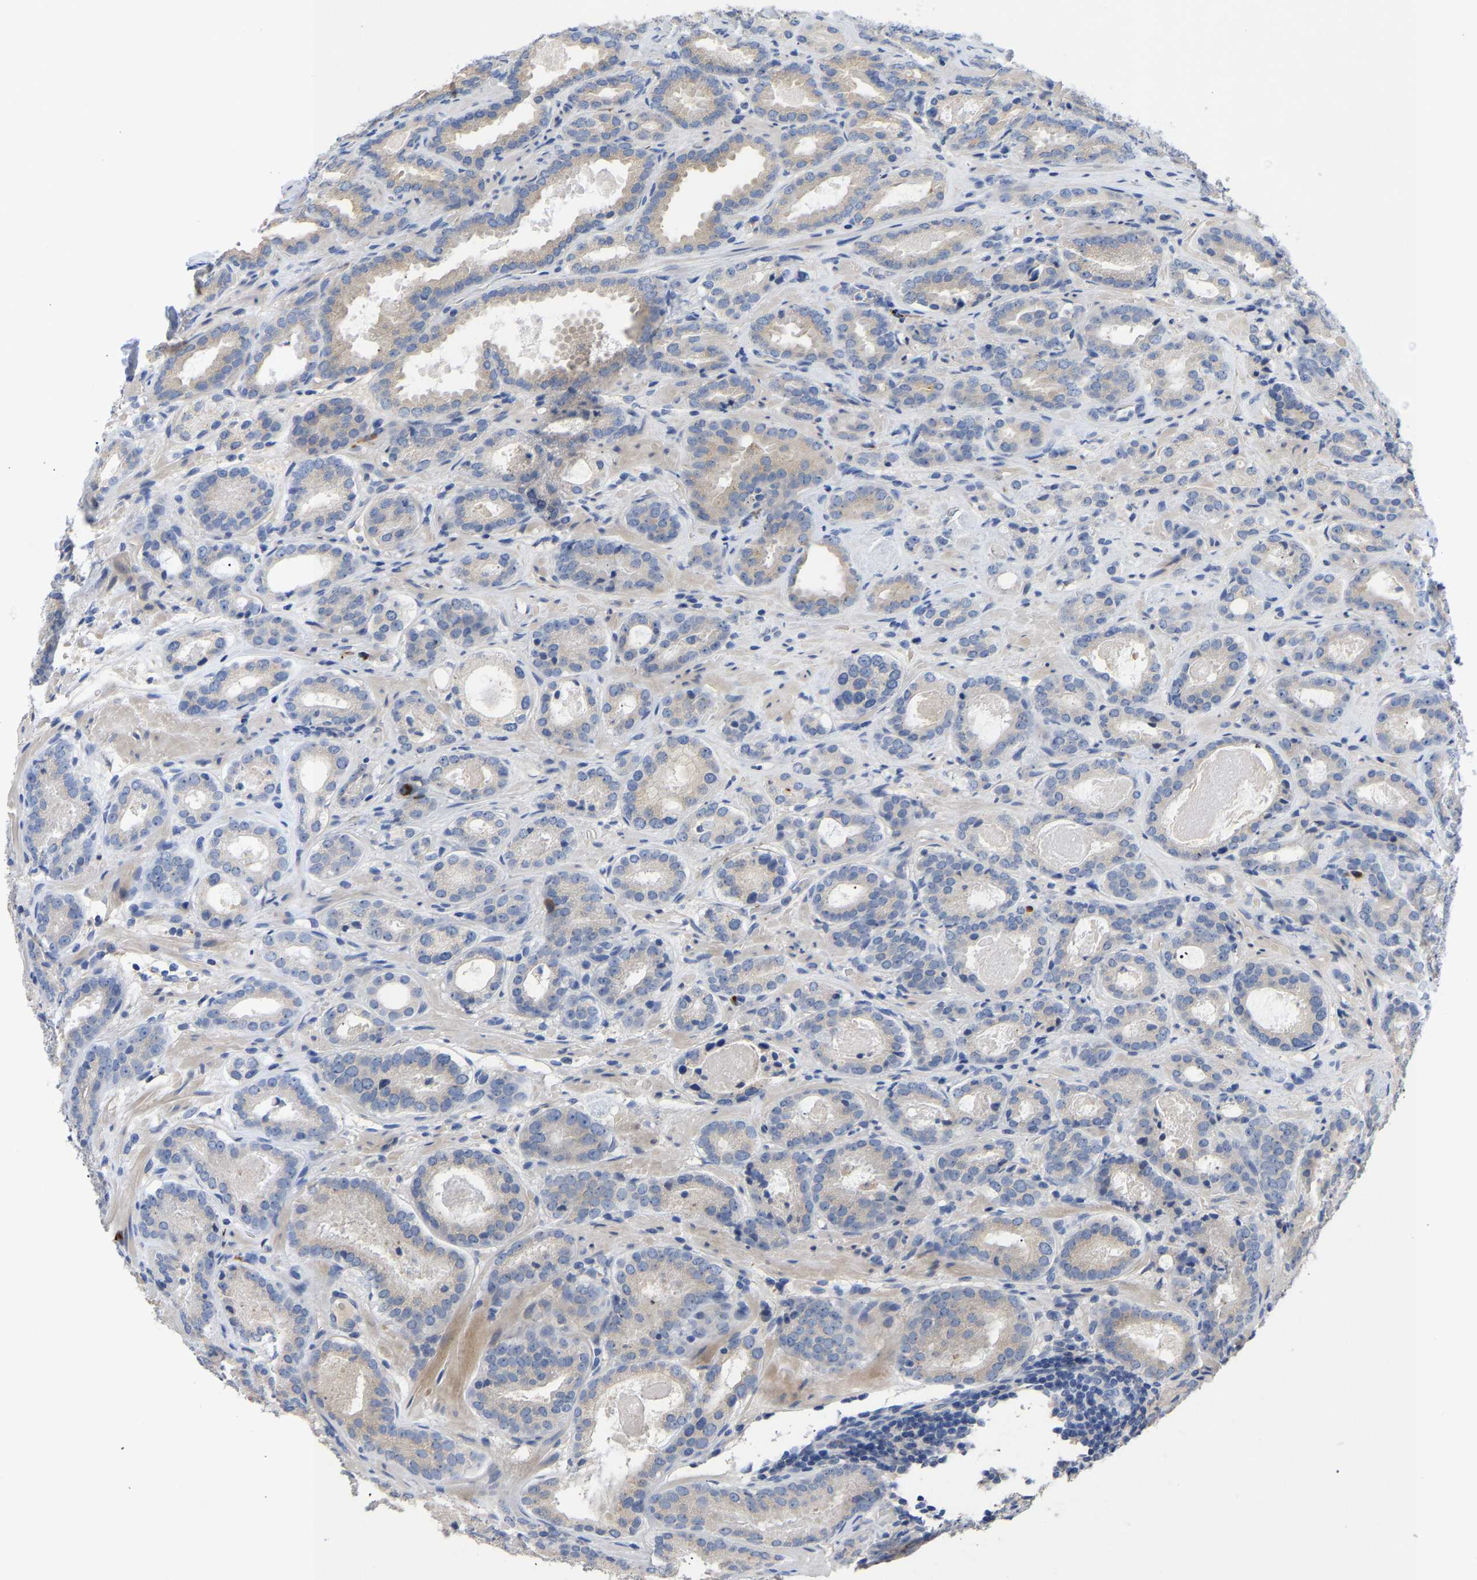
{"staining": {"intensity": "negative", "quantity": "none", "location": "none"}, "tissue": "prostate cancer", "cell_type": "Tumor cells", "image_type": "cancer", "snomed": [{"axis": "morphology", "description": "Adenocarcinoma, Low grade"}, {"axis": "topography", "description": "Prostate"}], "caption": "A high-resolution micrograph shows IHC staining of adenocarcinoma (low-grade) (prostate), which exhibits no significant positivity in tumor cells.", "gene": "FGF18", "patient": {"sex": "male", "age": 69}}